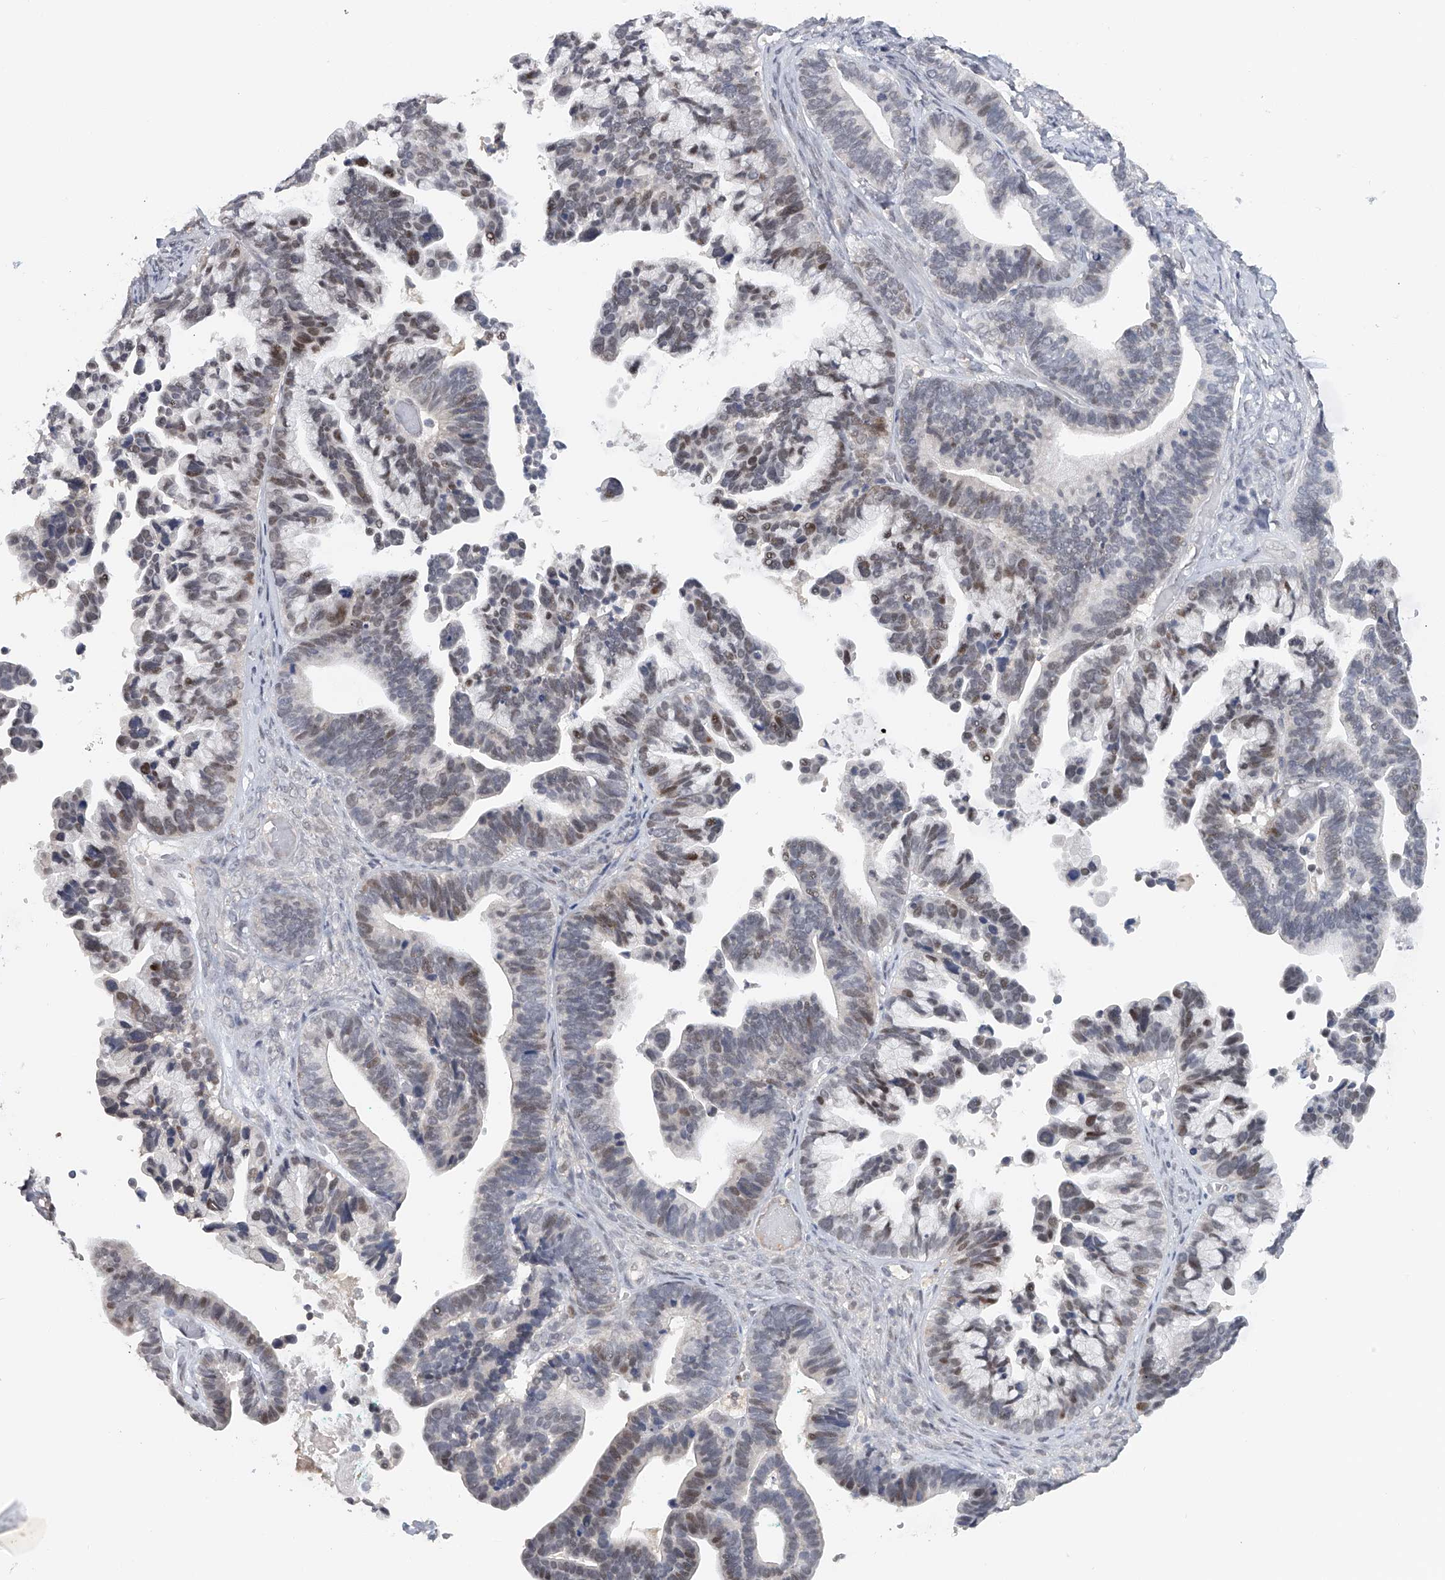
{"staining": {"intensity": "moderate", "quantity": "<25%", "location": "nuclear"}, "tissue": "ovarian cancer", "cell_type": "Tumor cells", "image_type": "cancer", "snomed": [{"axis": "morphology", "description": "Cystadenocarcinoma, serous, NOS"}, {"axis": "topography", "description": "Ovary"}], "caption": "A brown stain labels moderate nuclear staining of a protein in ovarian cancer tumor cells.", "gene": "DDX43", "patient": {"sex": "female", "age": 56}}